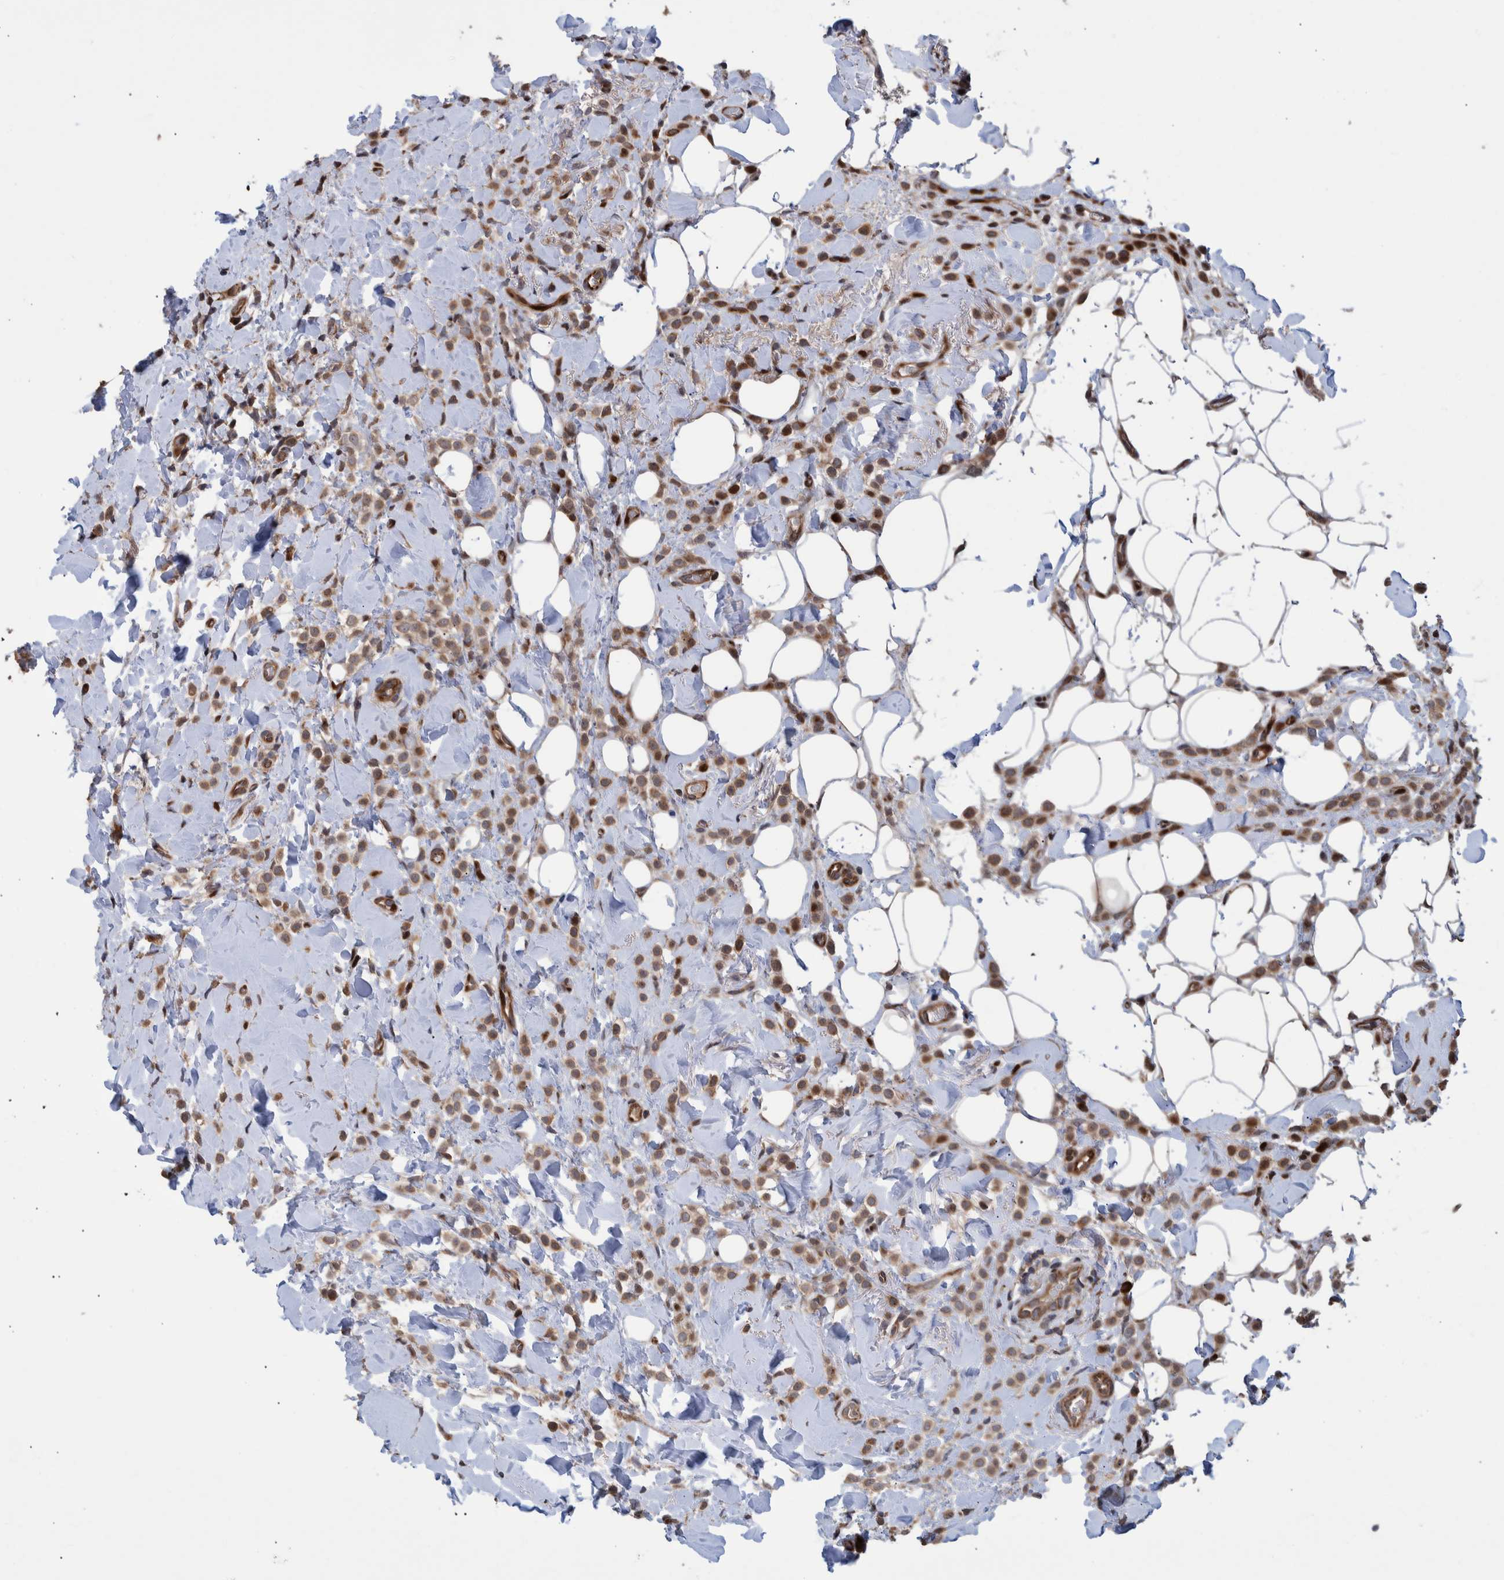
{"staining": {"intensity": "moderate", "quantity": ">75%", "location": "cytoplasmic/membranous,nuclear"}, "tissue": "breast cancer", "cell_type": "Tumor cells", "image_type": "cancer", "snomed": [{"axis": "morphology", "description": "Normal tissue, NOS"}, {"axis": "morphology", "description": "Lobular carcinoma"}, {"axis": "topography", "description": "Breast"}], "caption": "Protein expression analysis of lobular carcinoma (breast) demonstrates moderate cytoplasmic/membranous and nuclear staining in approximately >75% of tumor cells.", "gene": "SHISA6", "patient": {"sex": "female", "age": 50}}